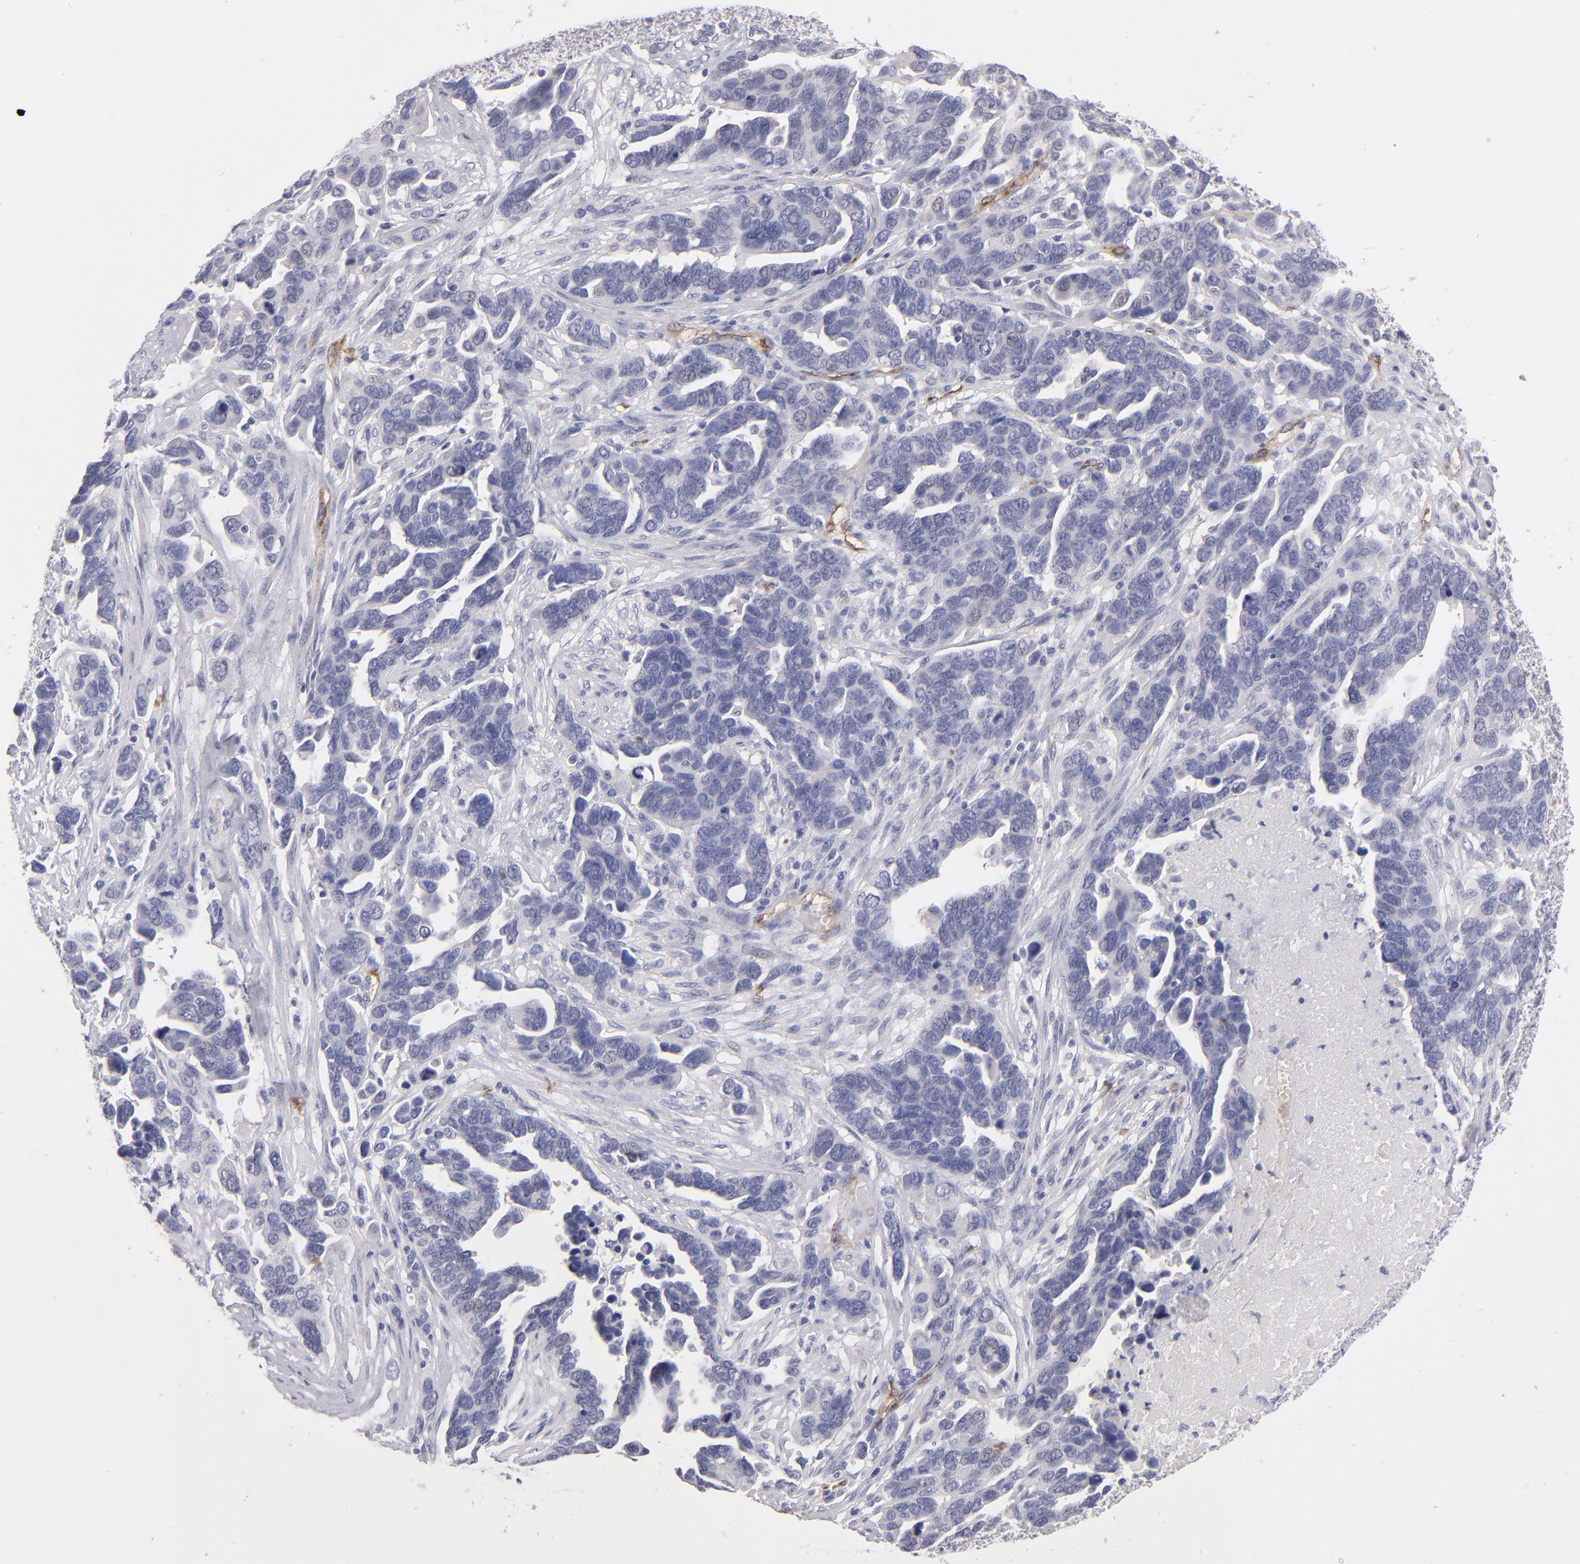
{"staining": {"intensity": "negative", "quantity": "none", "location": "none"}, "tissue": "ovarian cancer", "cell_type": "Tumor cells", "image_type": "cancer", "snomed": [{"axis": "morphology", "description": "Cystadenocarcinoma, serous, NOS"}, {"axis": "topography", "description": "Ovary"}], "caption": "IHC image of human ovarian cancer (serous cystadenocarcinoma) stained for a protein (brown), which shows no staining in tumor cells.", "gene": "PLVAP", "patient": {"sex": "female", "age": 54}}